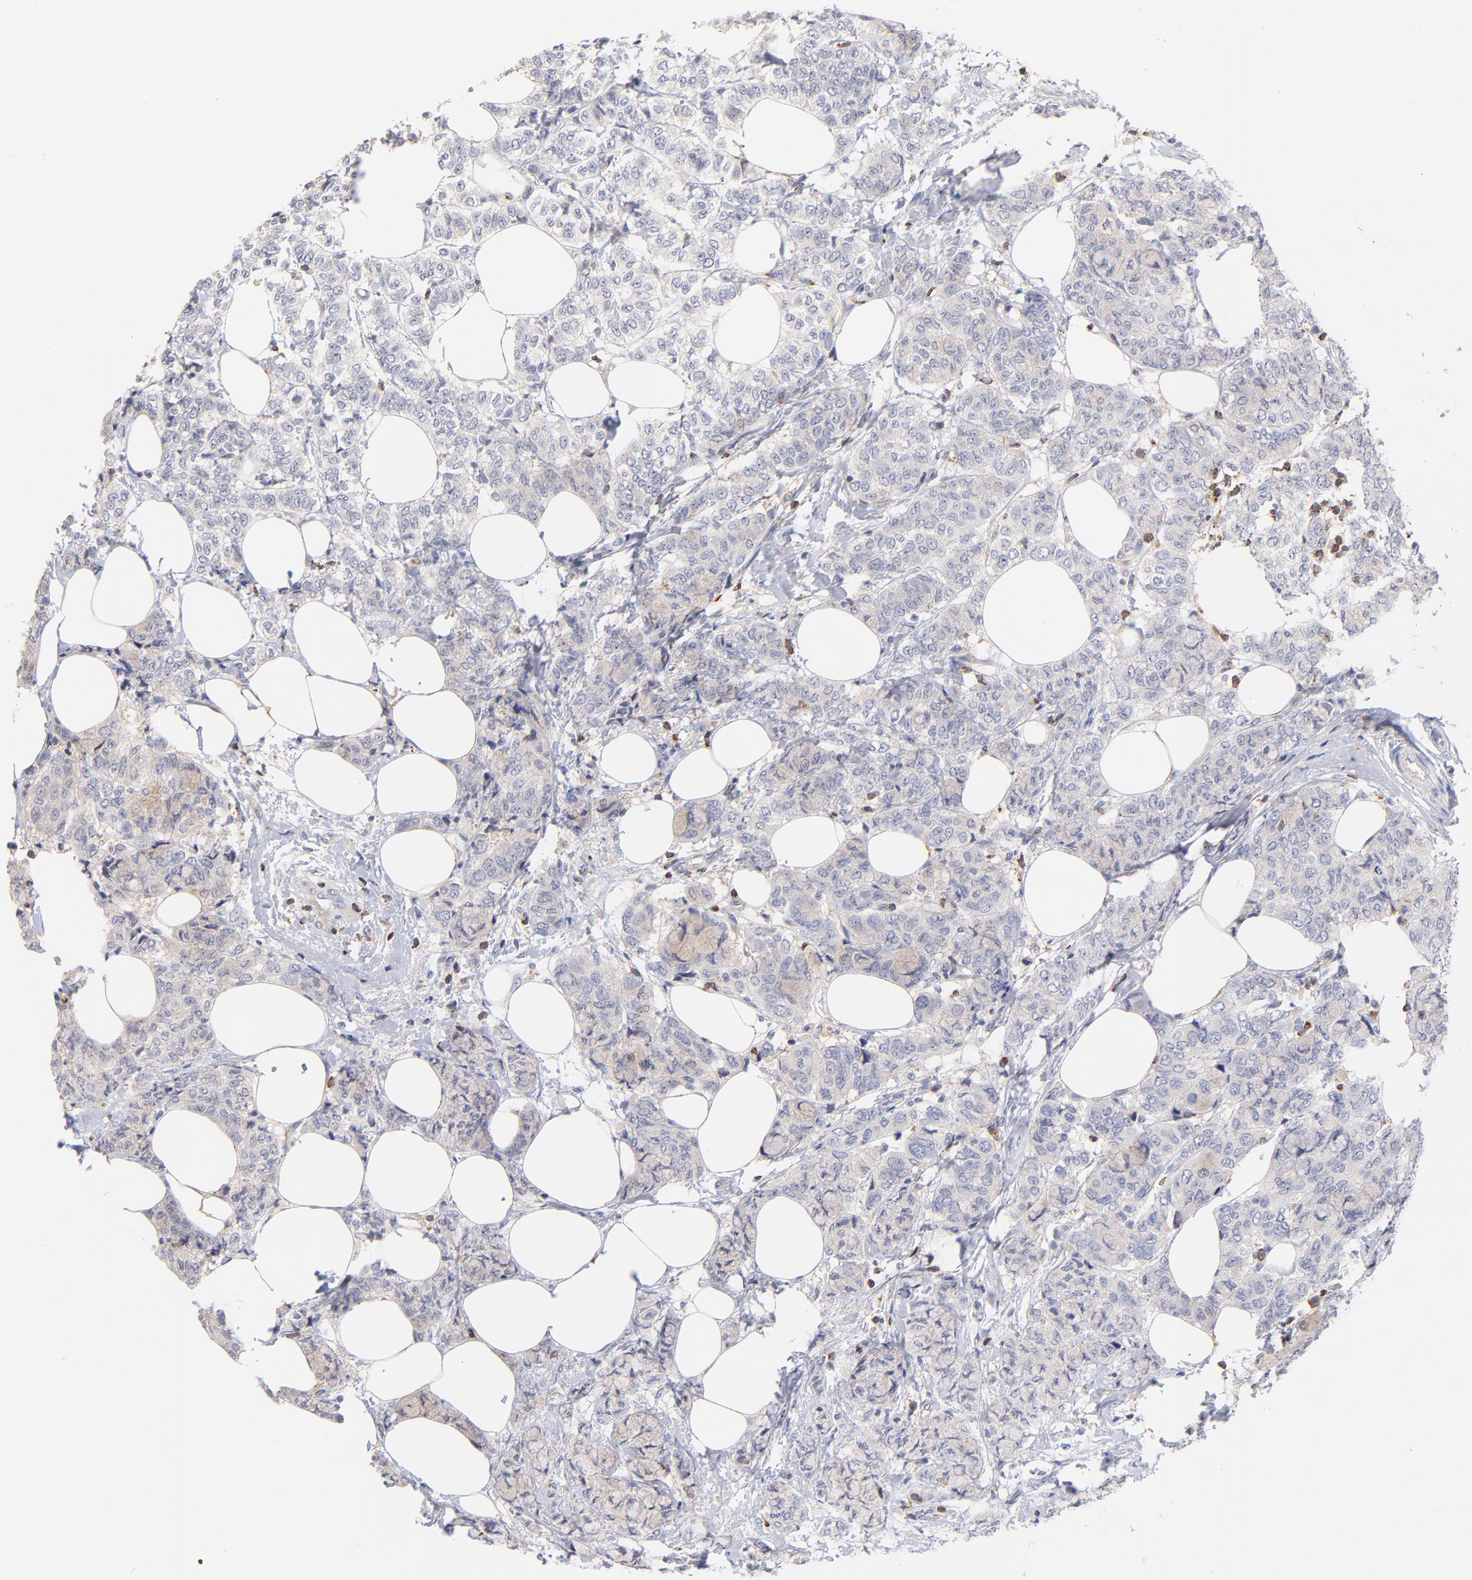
{"staining": {"intensity": "weak", "quantity": "<25%", "location": "cytoplasmic/membranous"}, "tissue": "breast cancer", "cell_type": "Tumor cells", "image_type": "cancer", "snomed": [{"axis": "morphology", "description": "Lobular carcinoma"}, {"axis": "topography", "description": "Breast"}], "caption": "Immunohistochemical staining of breast cancer (lobular carcinoma) displays no significant positivity in tumor cells.", "gene": "KREMEN2", "patient": {"sex": "female", "age": 60}}